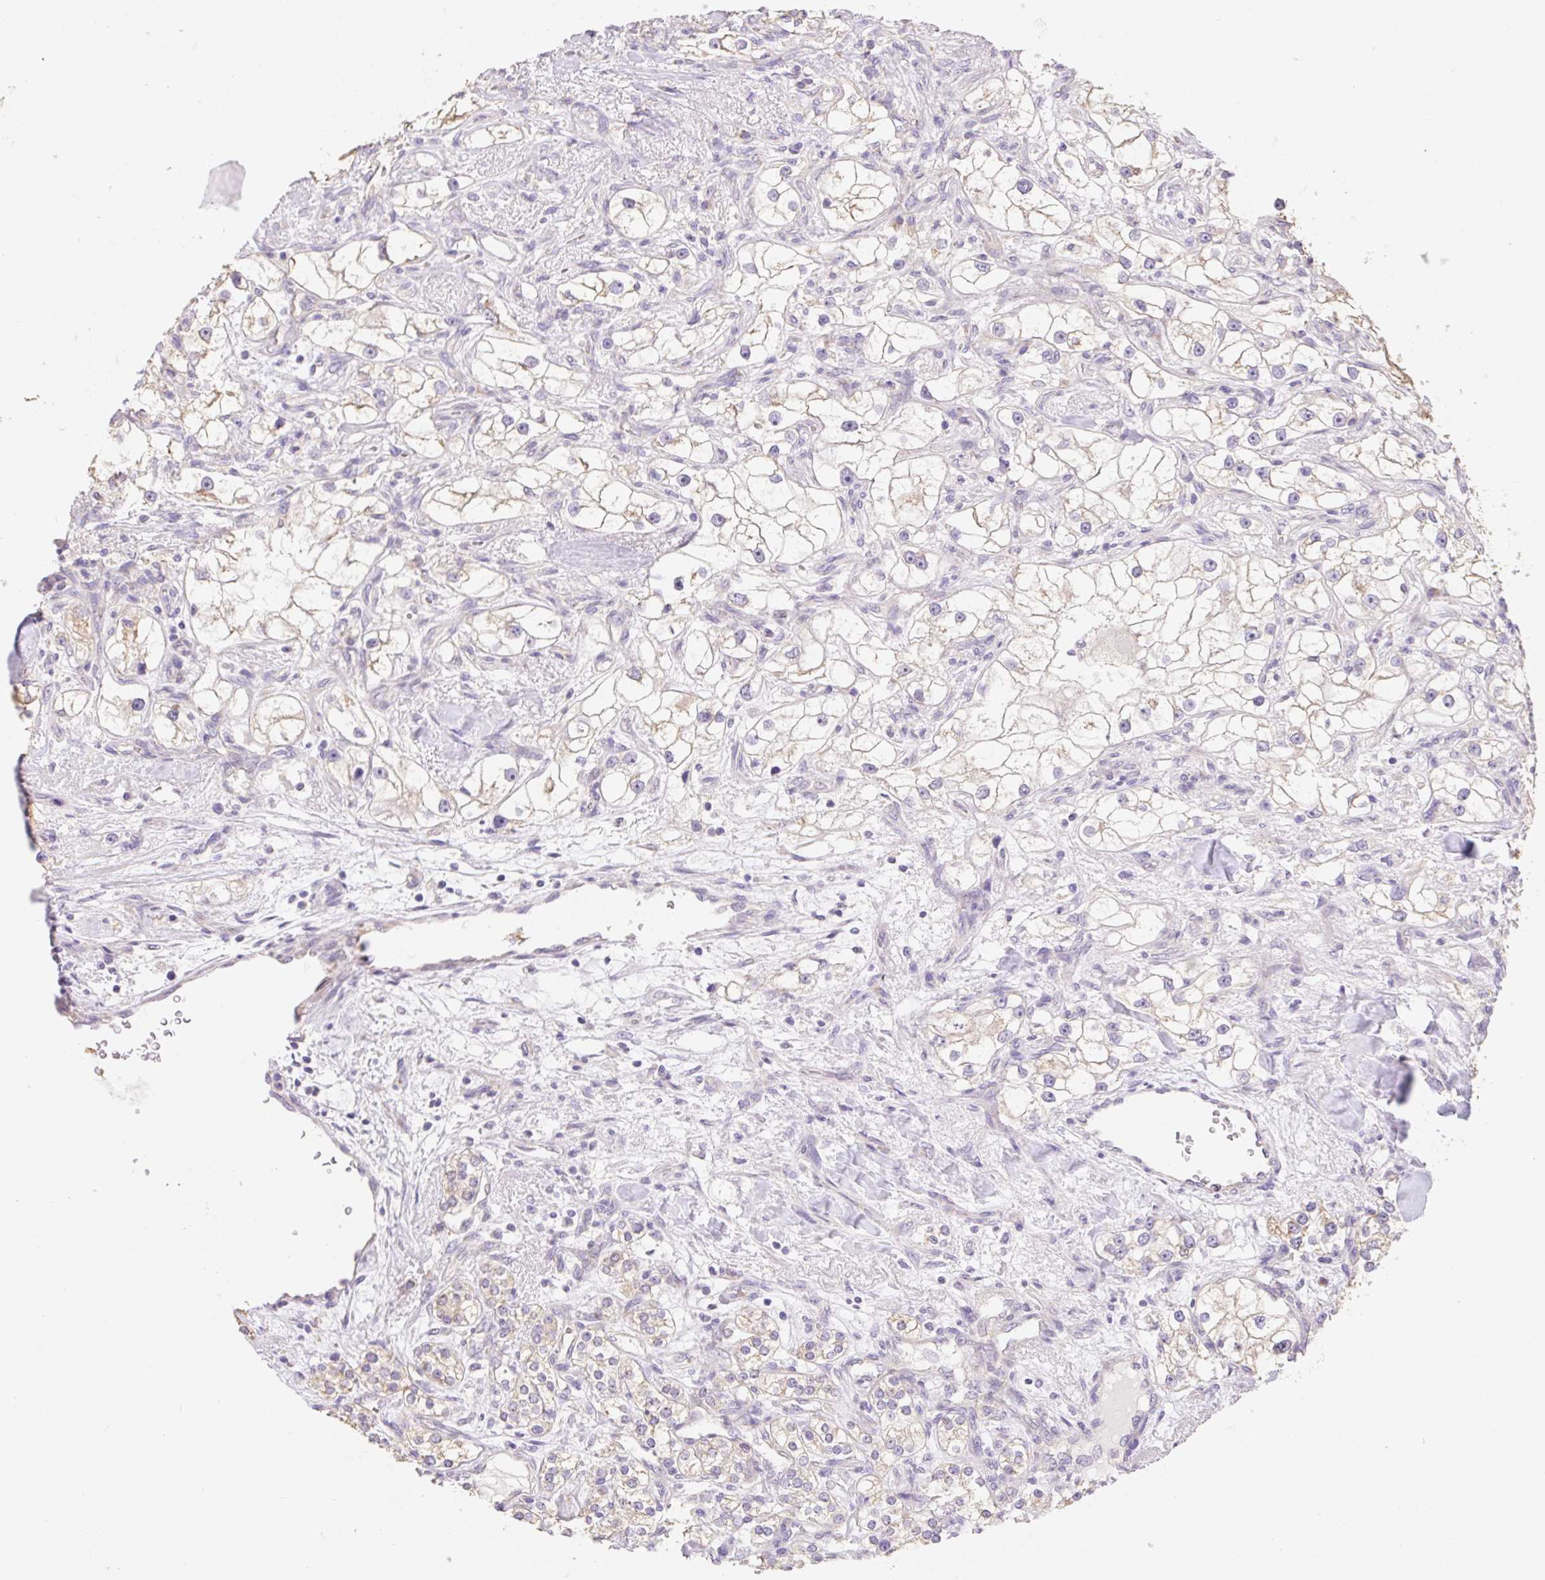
{"staining": {"intensity": "weak", "quantity": "<25%", "location": "cytoplasmic/membranous"}, "tissue": "renal cancer", "cell_type": "Tumor cells", "image_type": "cancer", "snomed": [{"axis": "morphology", "description": "Adenocarcinoma, NOS"}, {"axis": "topography", "description": "Kidney"}], "caption": "Photomicrograph shows no significant protein positivity in tumor cells of adenocarcinoma (renal).", "gene": "COPZ2", "patient": {"sex": "male", "age": 77}}